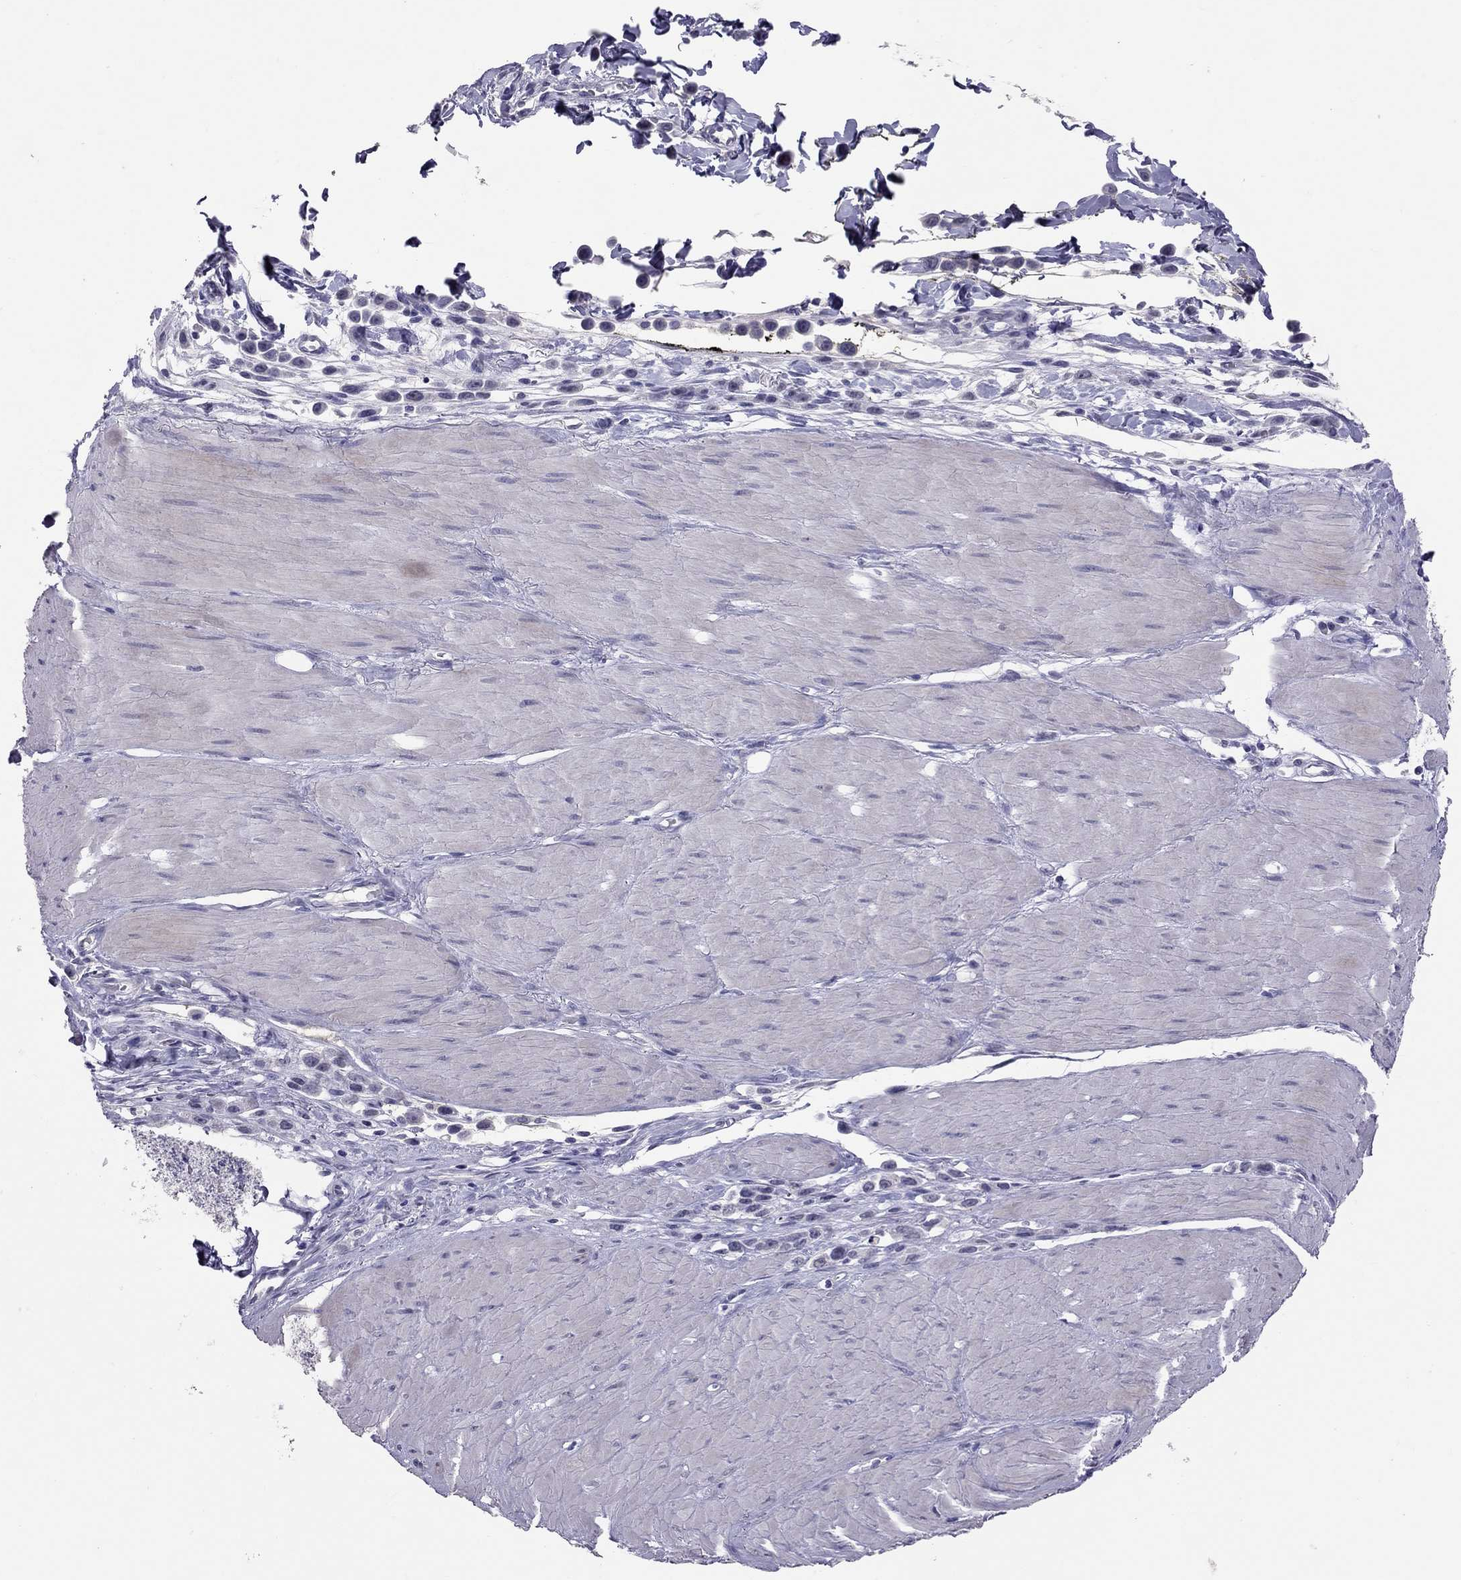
{"staining": {"intensity": "negative", "quantity": "none", "location": "none"}, "tissue": "stomach cancer", "cell_type": "Tumor cells", "image_type": "cancer", "snomed": [{"axis": "morphology", "description": "Adenocarcinoma, NOS"}, {"axis": "topography", "description": "Stomach"}], "caption": "Adenocarcinoma (stomach) stained for a protein using immunohistochemistry exhibits no expression tumor cells.", "gene": "PSMB11", "patient": {"sex": "male", "age": 47}}